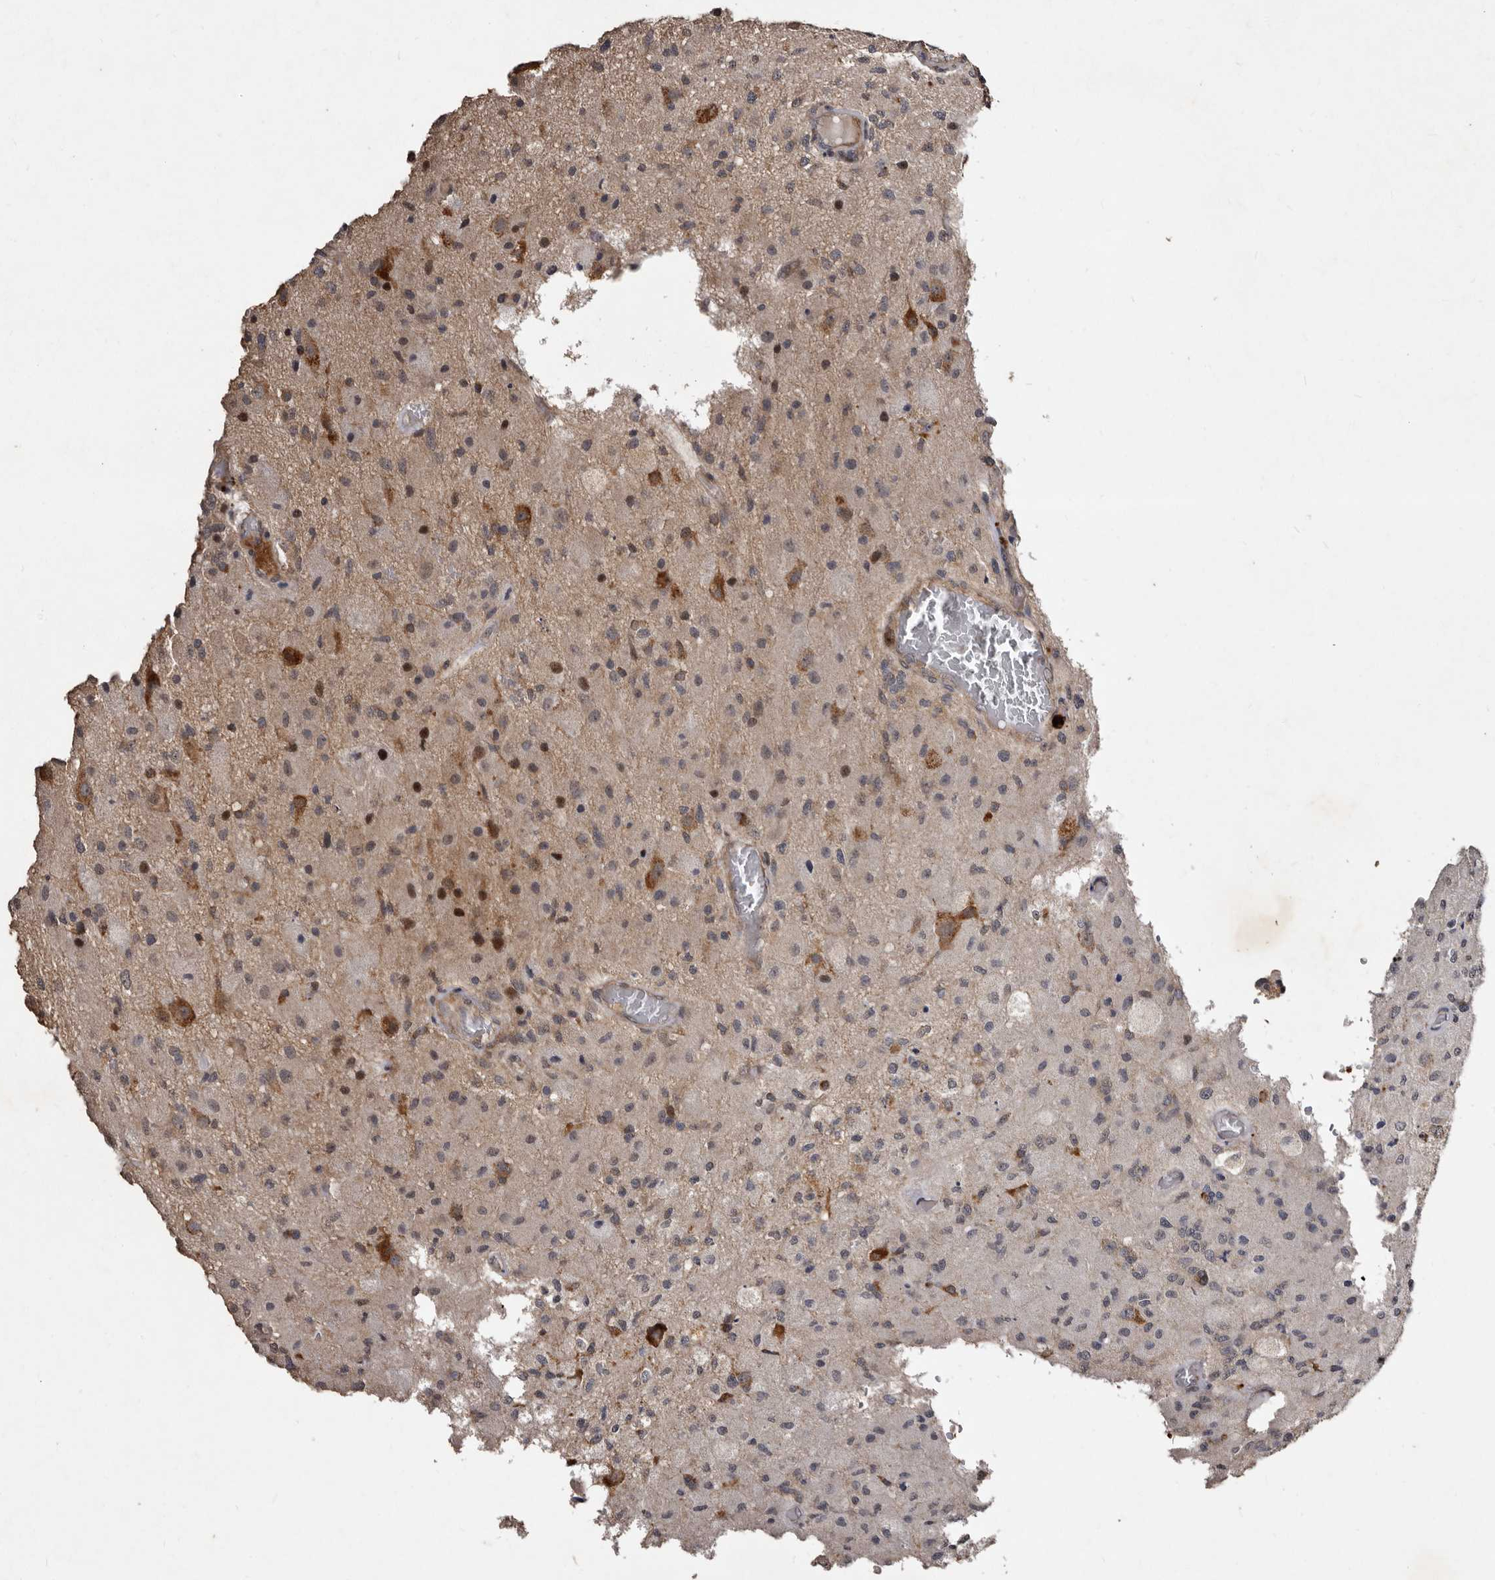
{"staining": {"intensity": "weak", "quantity": "25%-75%", "location": "cytoplasmic/membranous"}, "tissue": "glioma", "cell_type": "Tumor cells", "image_type": "cancer", "snomed": [{"axis": "morphology", "description": "Normal tissue, NOS"}, {"axis": "morphology", "description": "Glioma, malignant, High grade"}, {"axis": "topography", "description": "Cerebral cortex"}], "caption": "Human glioma stained for a protein (brown) reveals weak cytoplasmic/membranous positive staining in about 25%-75% of tumor cells.", "gene": "MKRN3", "patient": {"sex": "male", "age": 77}}